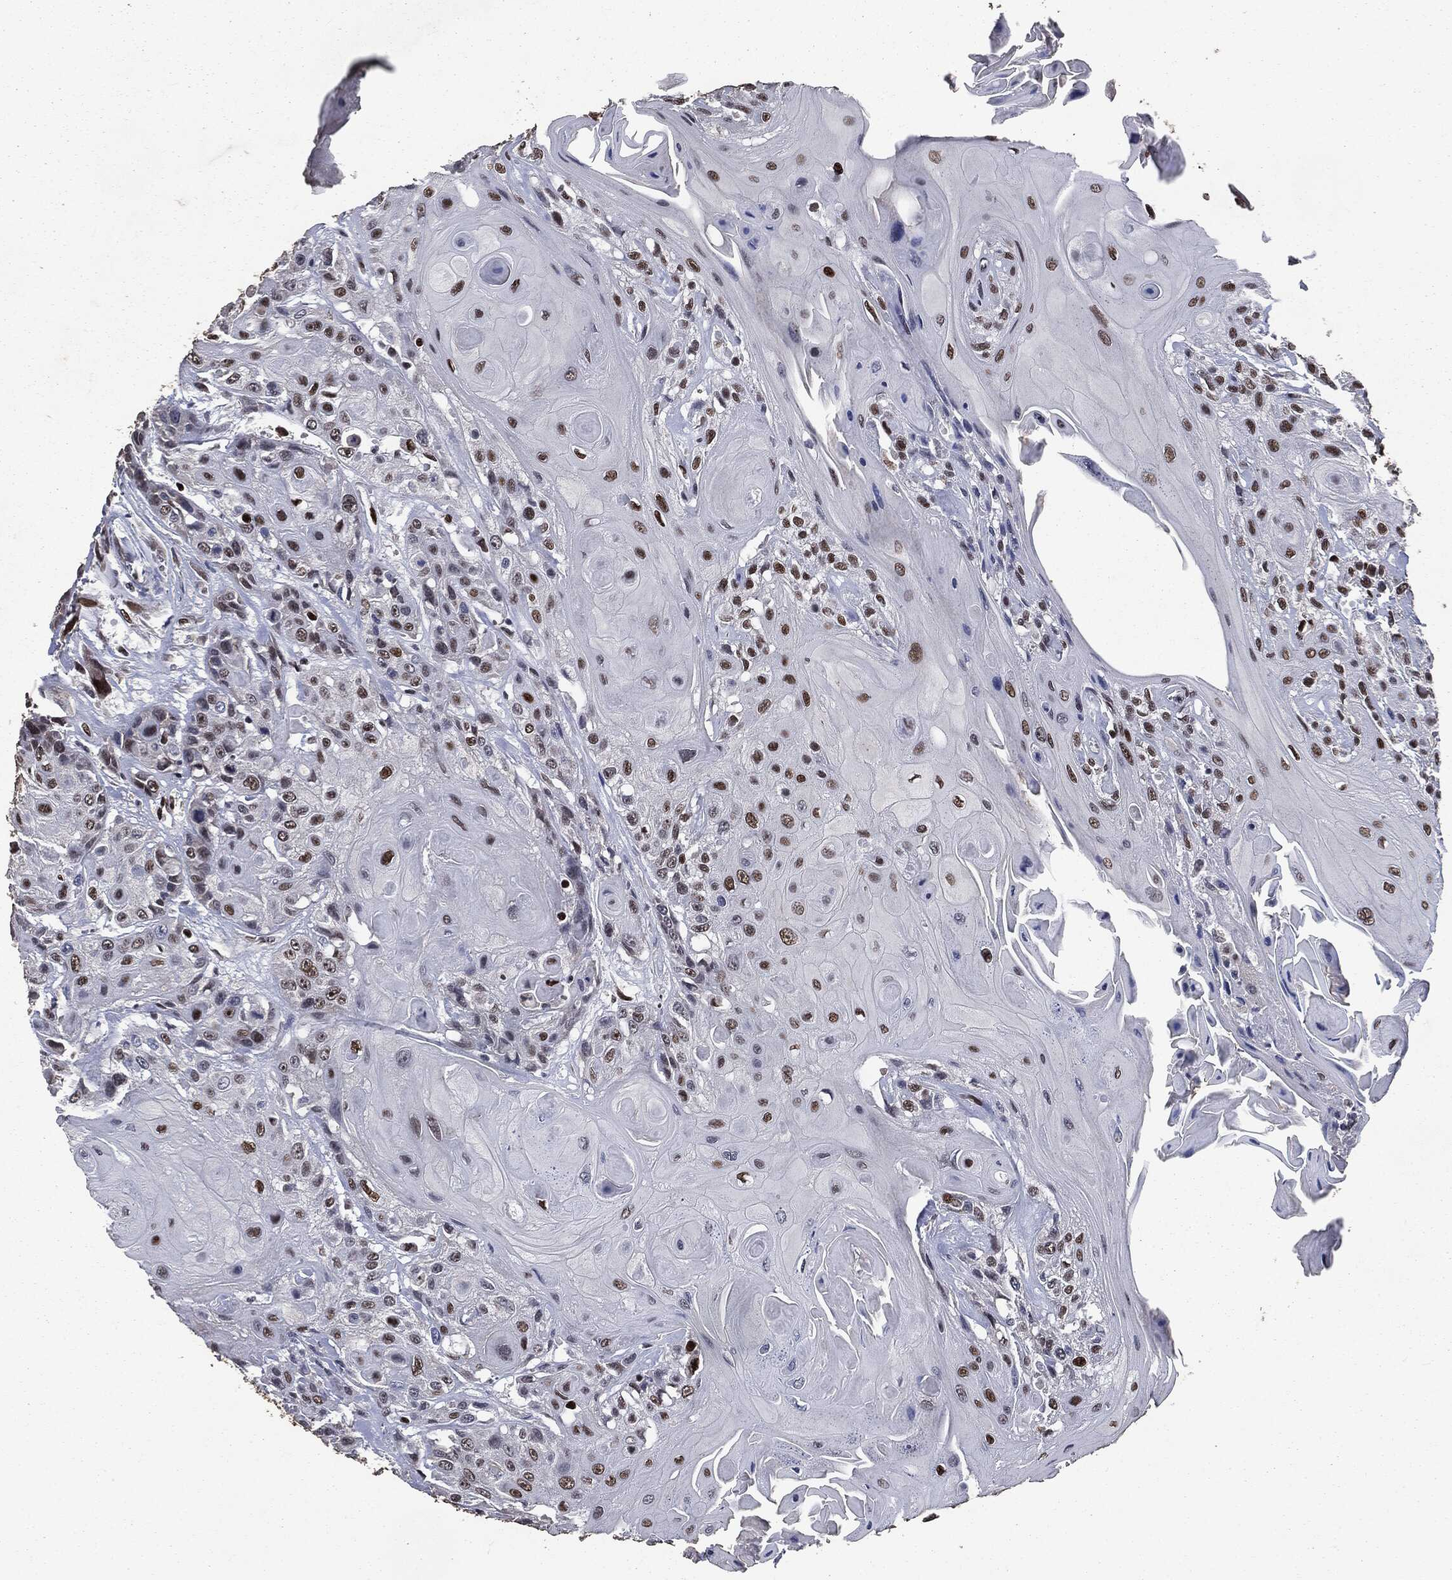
{"staining": {"intensity": "strong", "quantity": "25%-75%", "location": "nuclear"}, "tissue": "head and neck cancer", "cell_type": "Tumor cells", "image_type": "cancer", "snomed": [{"axis": "morphology", "description": "Squamous cell carcinoma, NOS"}, {"axis": "topography", "description": "Head-Neck"}], "caption": "This is a micrograph of immunohistochemistry (IHC) staining of squamous cell carcinoma (head and neck), which shows strong expression in the nuclear of tumor cells.", "gene": "DVL2", "patient": {"sex": "female", "age": 59}}